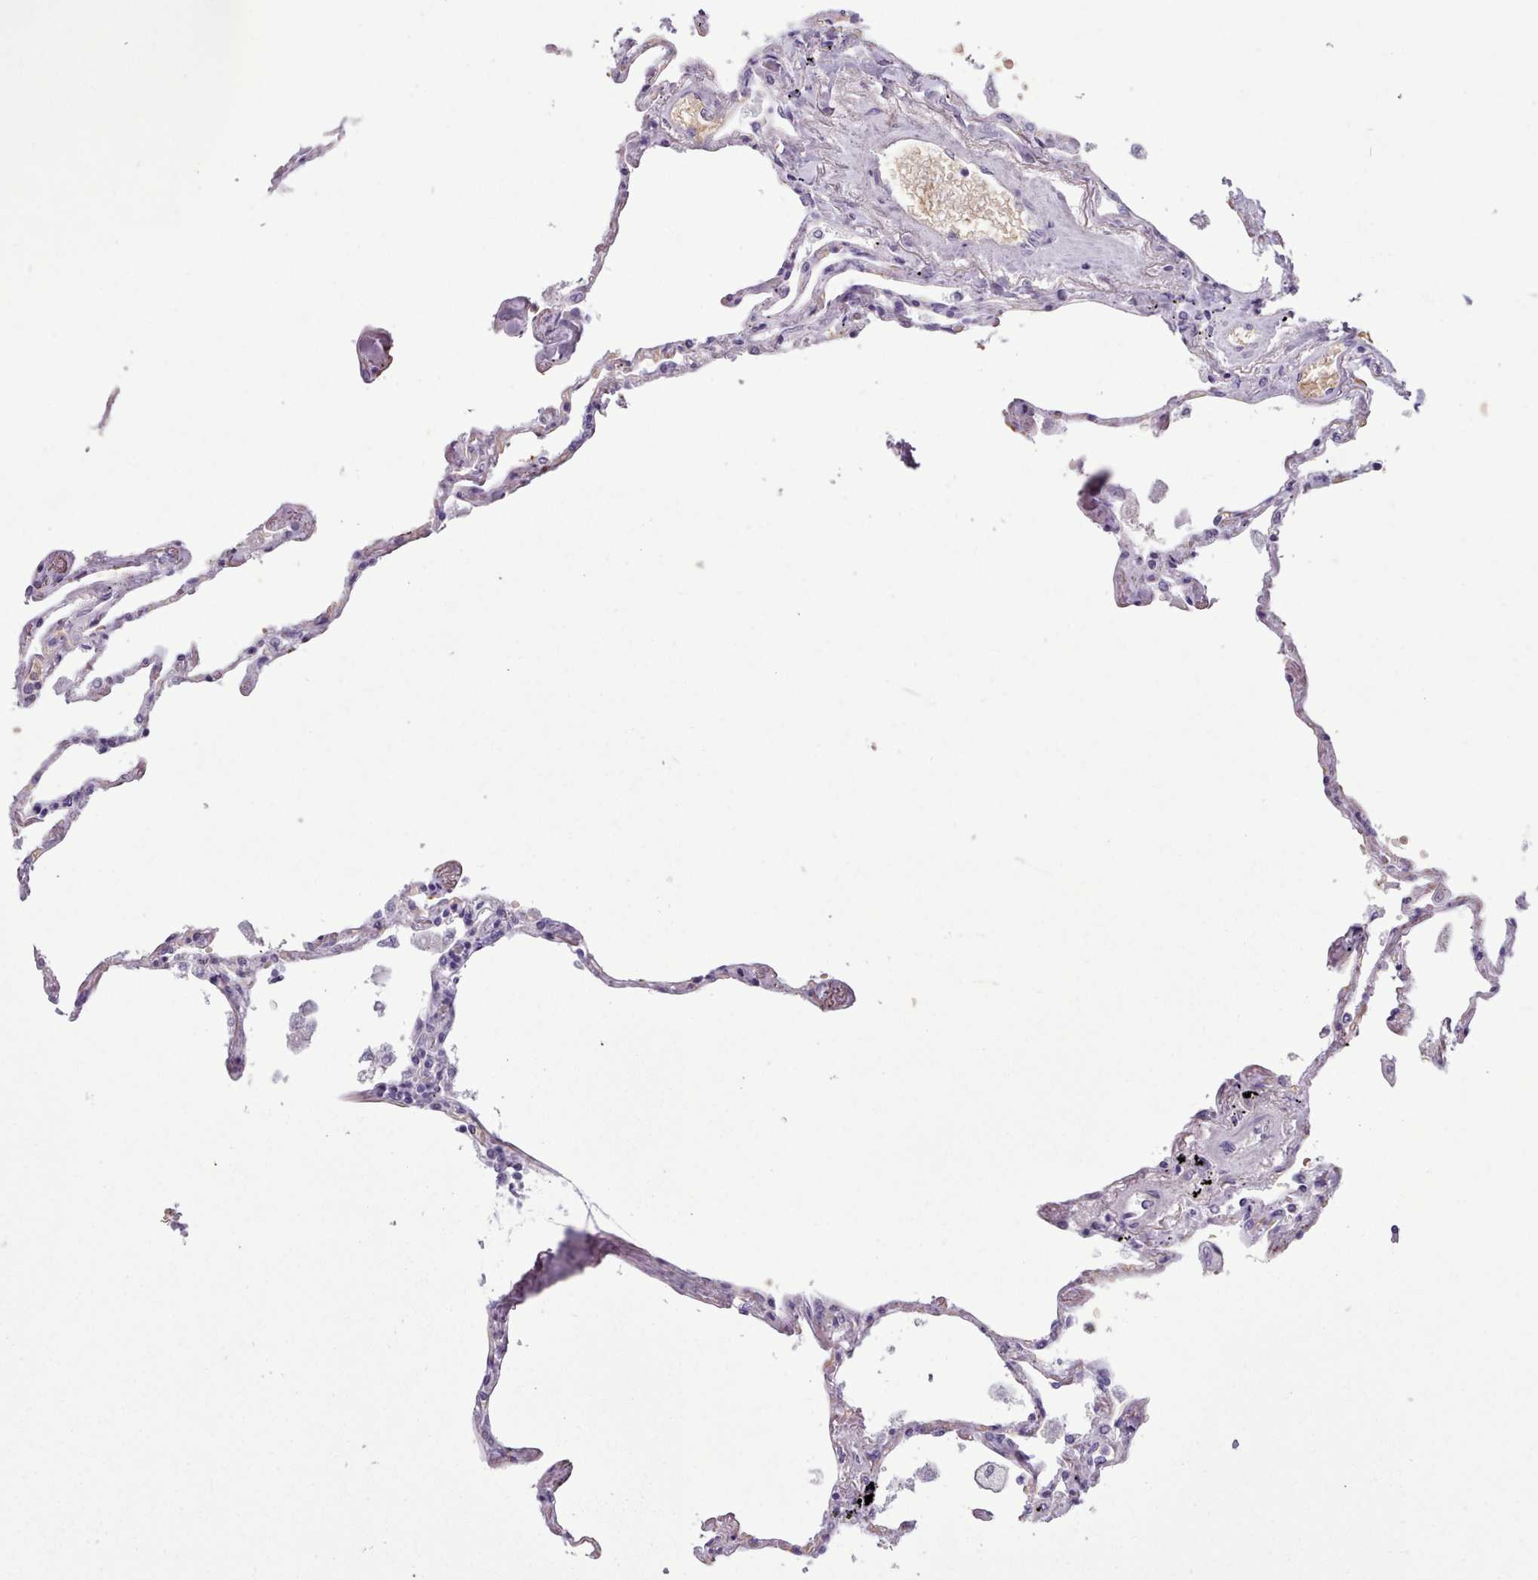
{"staining": {"intensity": "weak", "quantity": "25%-75%", "location": "cytoplasmic/membranous"}, "tissue": "lung", "cell_type": "Alveolar cells", "image_type": "normal", "snomed": [{"axis": "morphology", "description": "Normal tissue, NOS"}, {"axis": "topography", "description": "Lung"}], "caption": "DAB immunohistochemical staining of benign lung exhibits weak cytoplasmic/membranous protein staining in about 25%-75% of alveolar cells.", "gene": "AK4P3", "patient": {"sex": "female", "age": 67}}